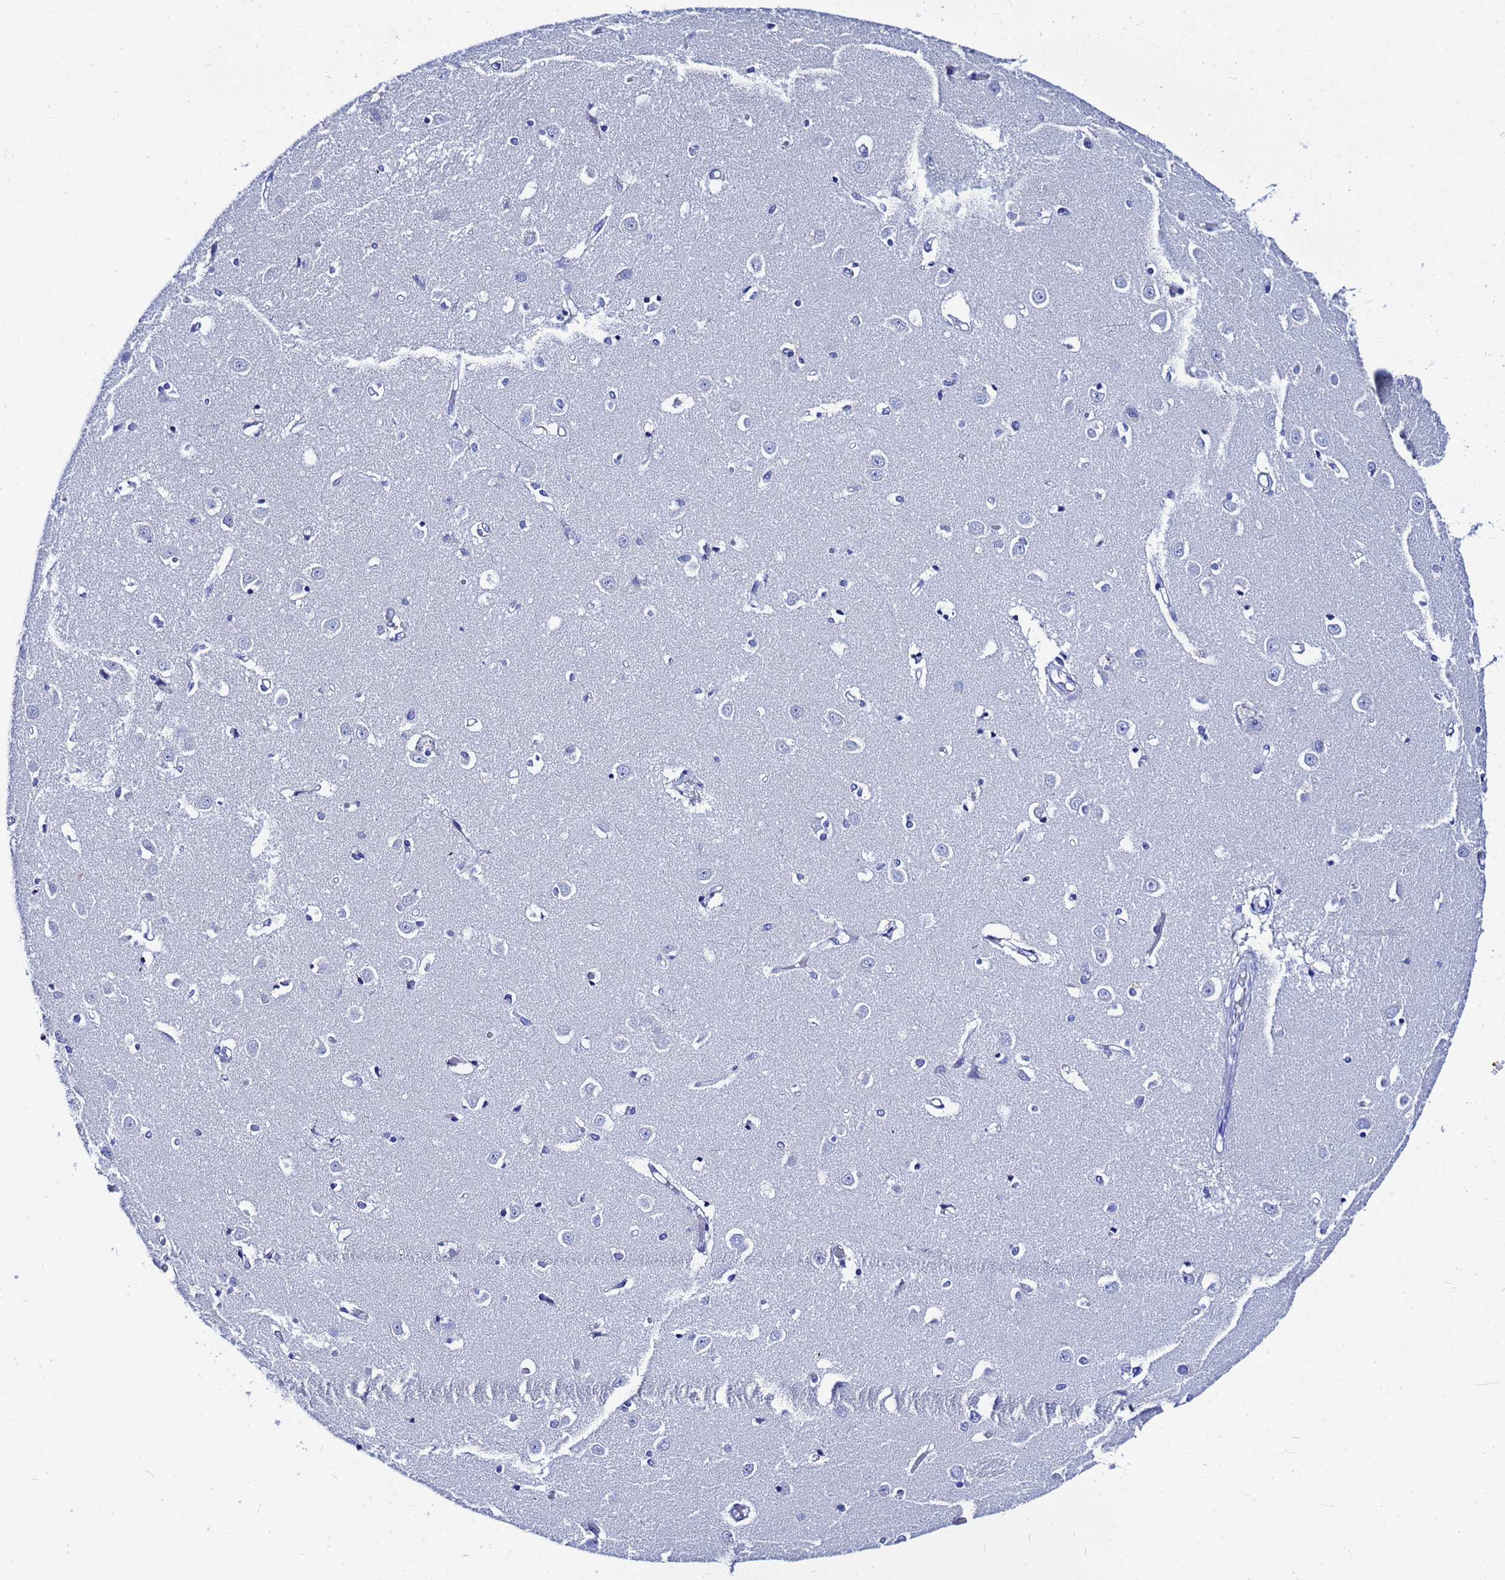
{"staining": {"intensity": "negative", "quantity": "none", "location": "none"}, "tissue": "caudate", "cell_type": "Glial cells", "image_type": "normal", "snomed": [{"axis": "morphology", "description": "Normal tissue, NOS"}, {"axis": "topography", "description": "Lateral ventricle wall"}], "caption": "DAB (3,3'-diaminobenzidine) immunohistochemical staining of normal caudate reveals no significant staining in glial cells.", "gene": "AQP12A", "patient": {"sex": "male", "age": 37}}